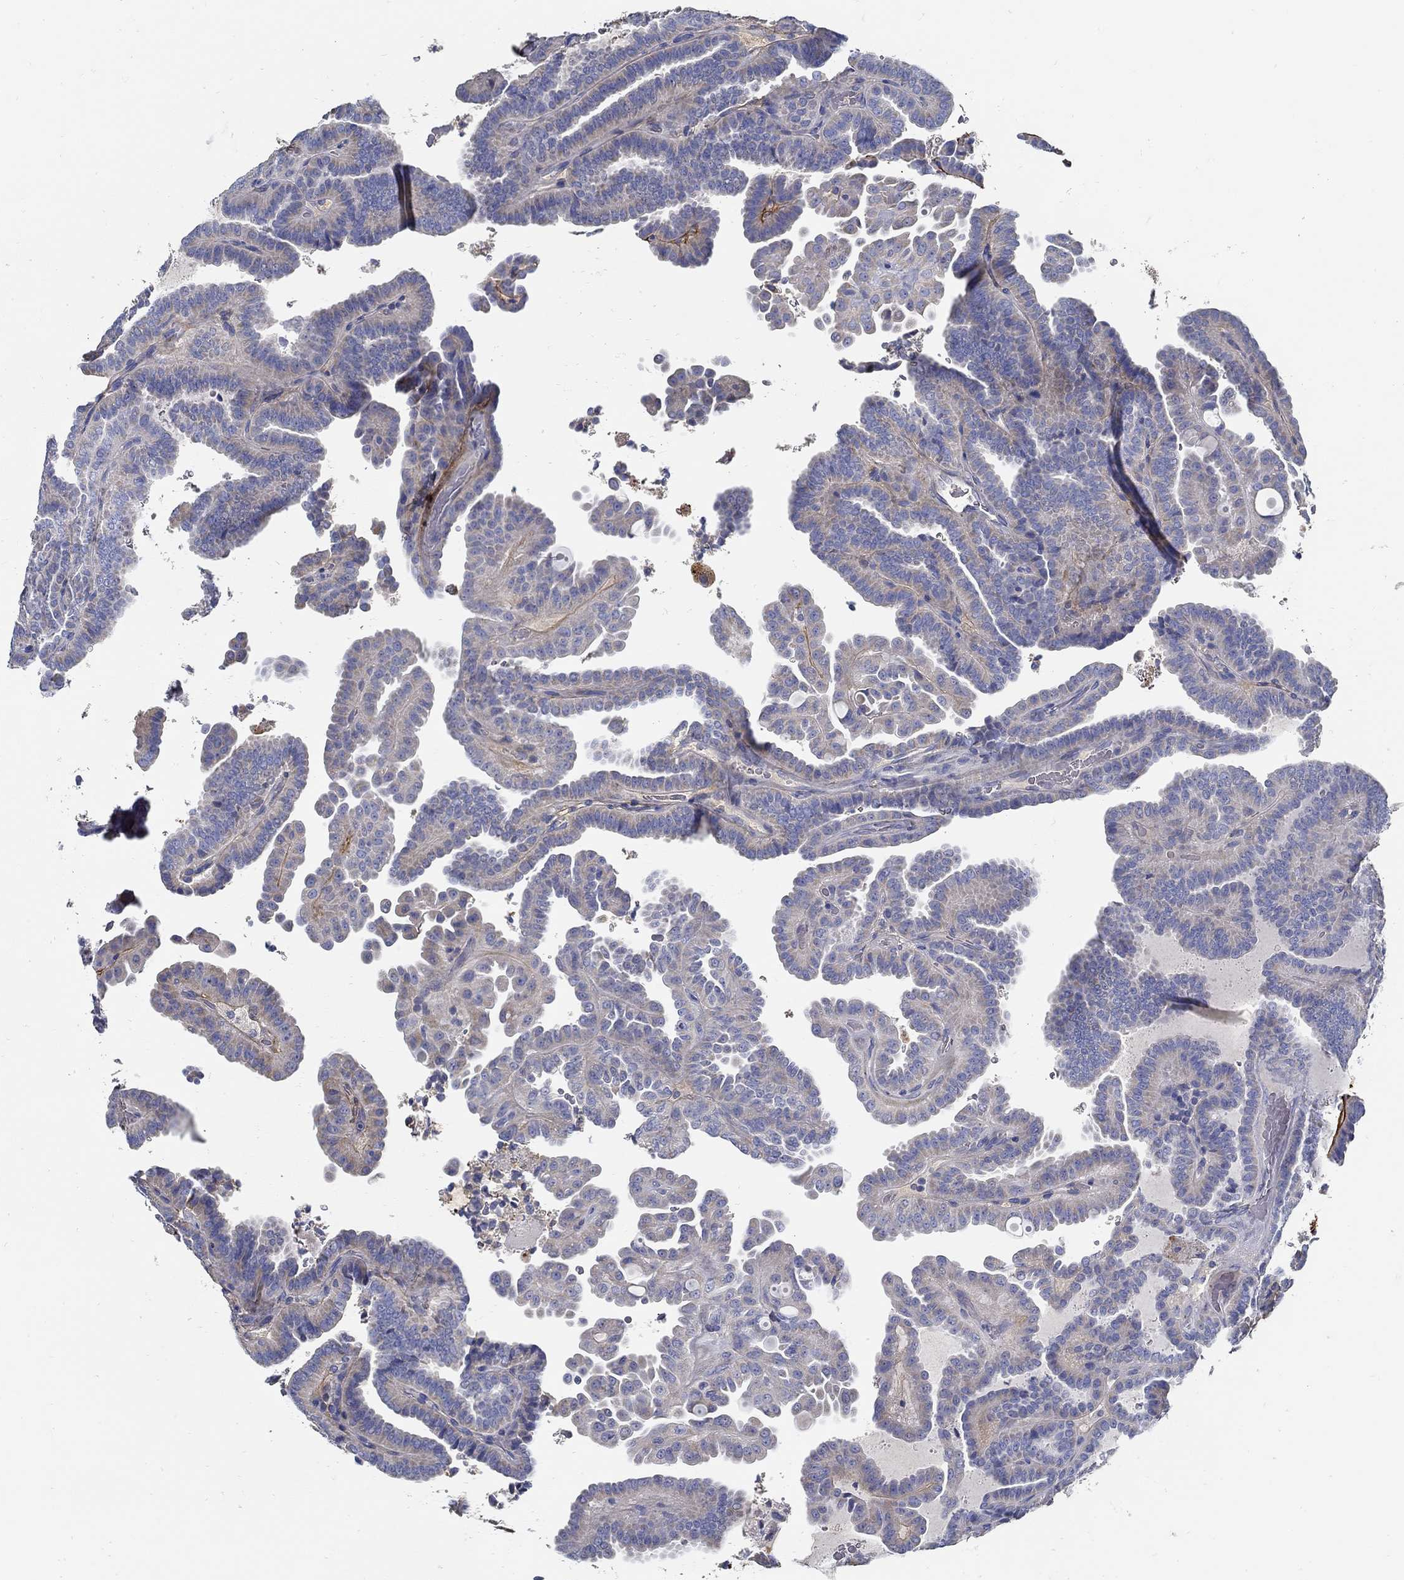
{"staining": {"intensity": "negative", "quantity": "none", "location": "none"}, "tissue": "thyroid cancer", "cell_type": "Tumor cells", "image_type": "cancer", "snomed": [{"axis": "morphology", "description": "Papillary adenocarcinoma, NOS"}, {"axis": "topography", "description": "Thyroid gland"}], "caption": "High magnification brightfield microscopy of thyroid cancer stained with DAB (3,3'-diaminobenzidine) (brown) and counterstained with hematoxylin (blue): tumor cells show no significant staining.", "gene": "TGFBI", "patient": {"sex": "female", "age": 39}}